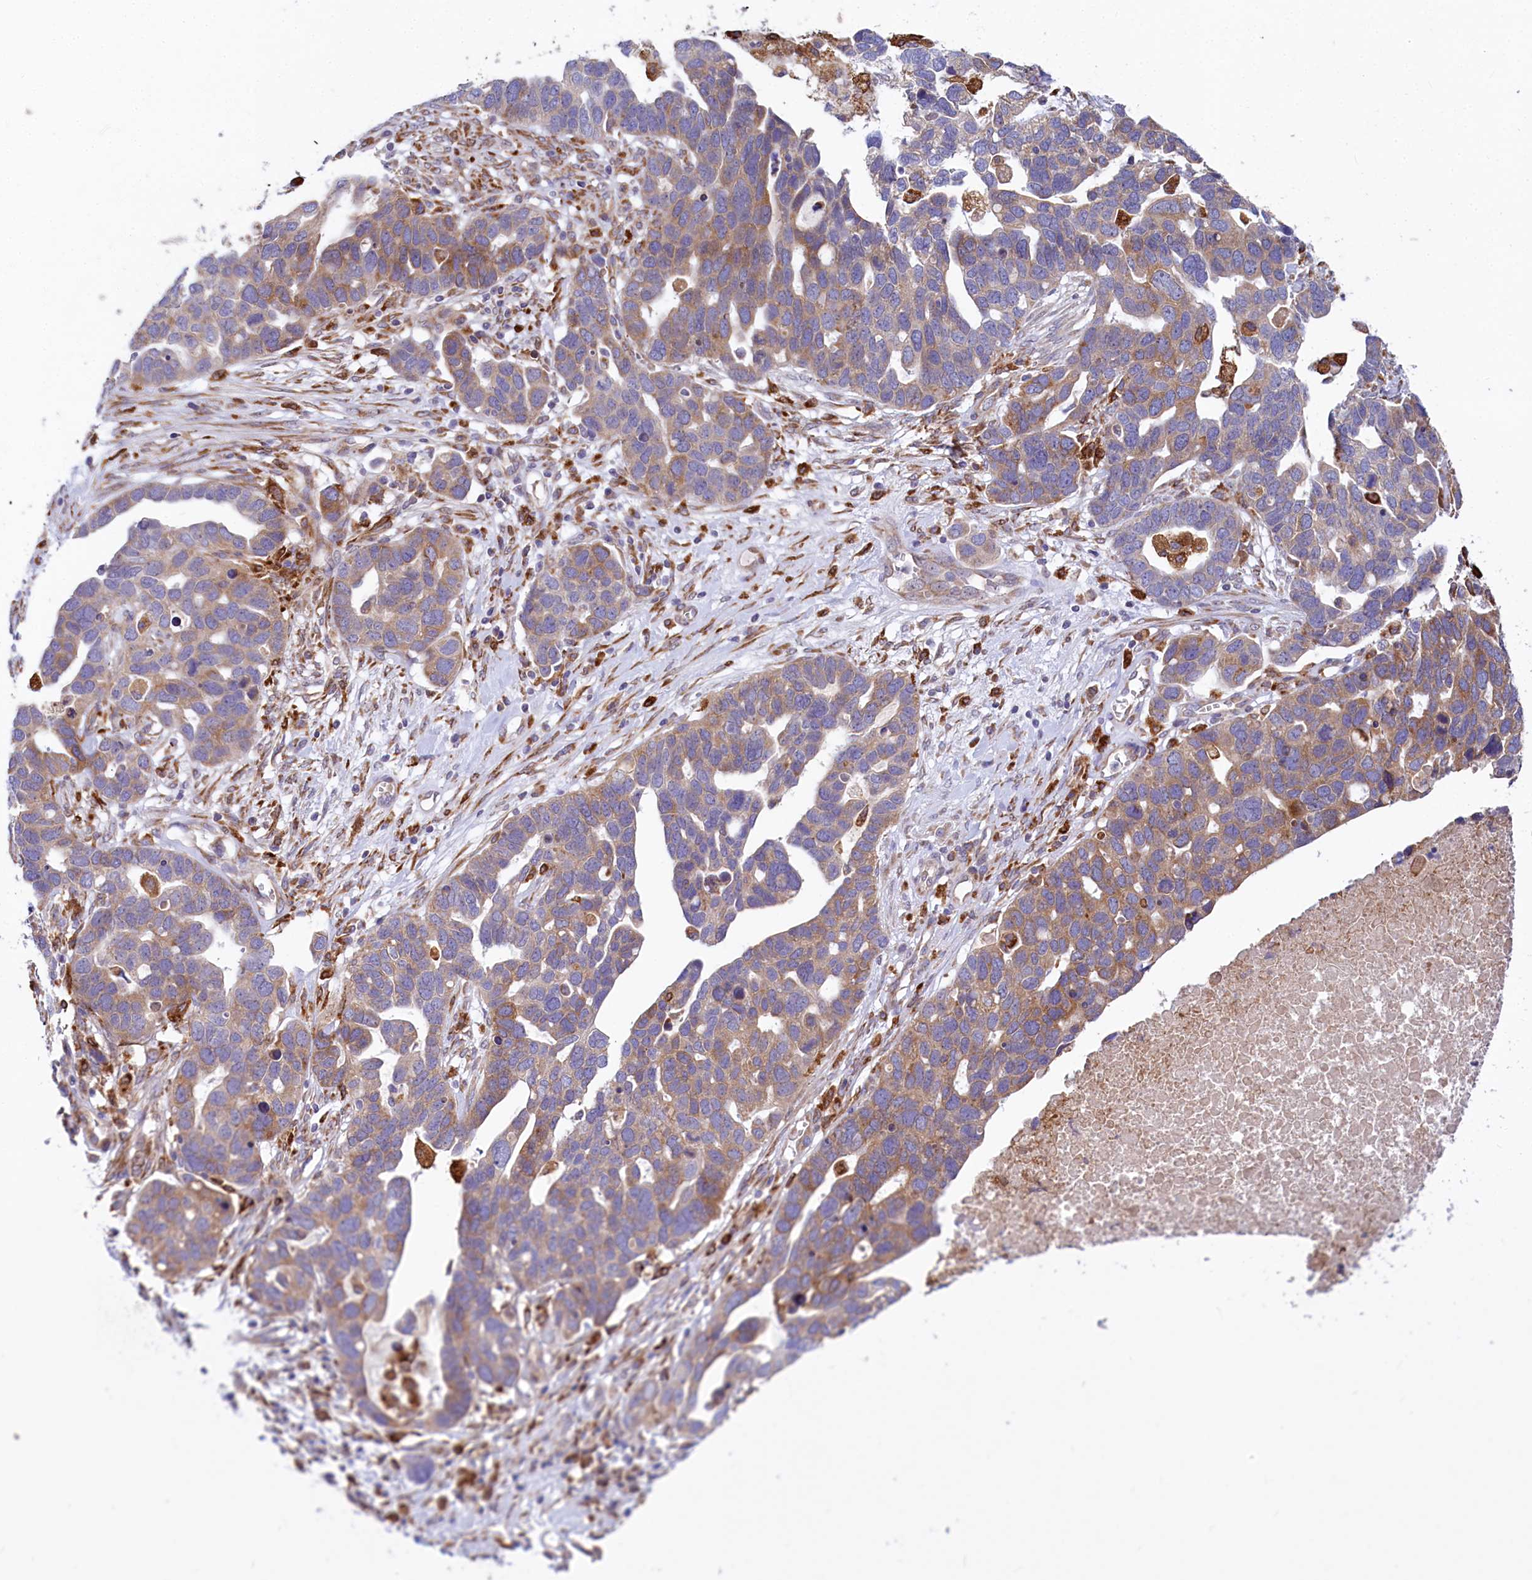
{"staining": {"intensity": "moderate", "quantity": ">75%", "location": "cytoplasmic/membranous"}, "tissue": "ovarian cancer", "cell_type": "Tumor cells", "image_type": "cancer", "snomed": [{"axis": "morphology", "description": "Cystadenocarcinoma, serous, NOS"}, {"axis": "topography", "description": "Ovary"}], "caption": "Protein analysis of ovarian cancer (serous cystadenocarcinoma) tissue shows moderate cytoplasmic/membranous positivity in about >75% of tumor cells.", "gene": "CHID1", "patient": {"sex": "female", "age": 54}}